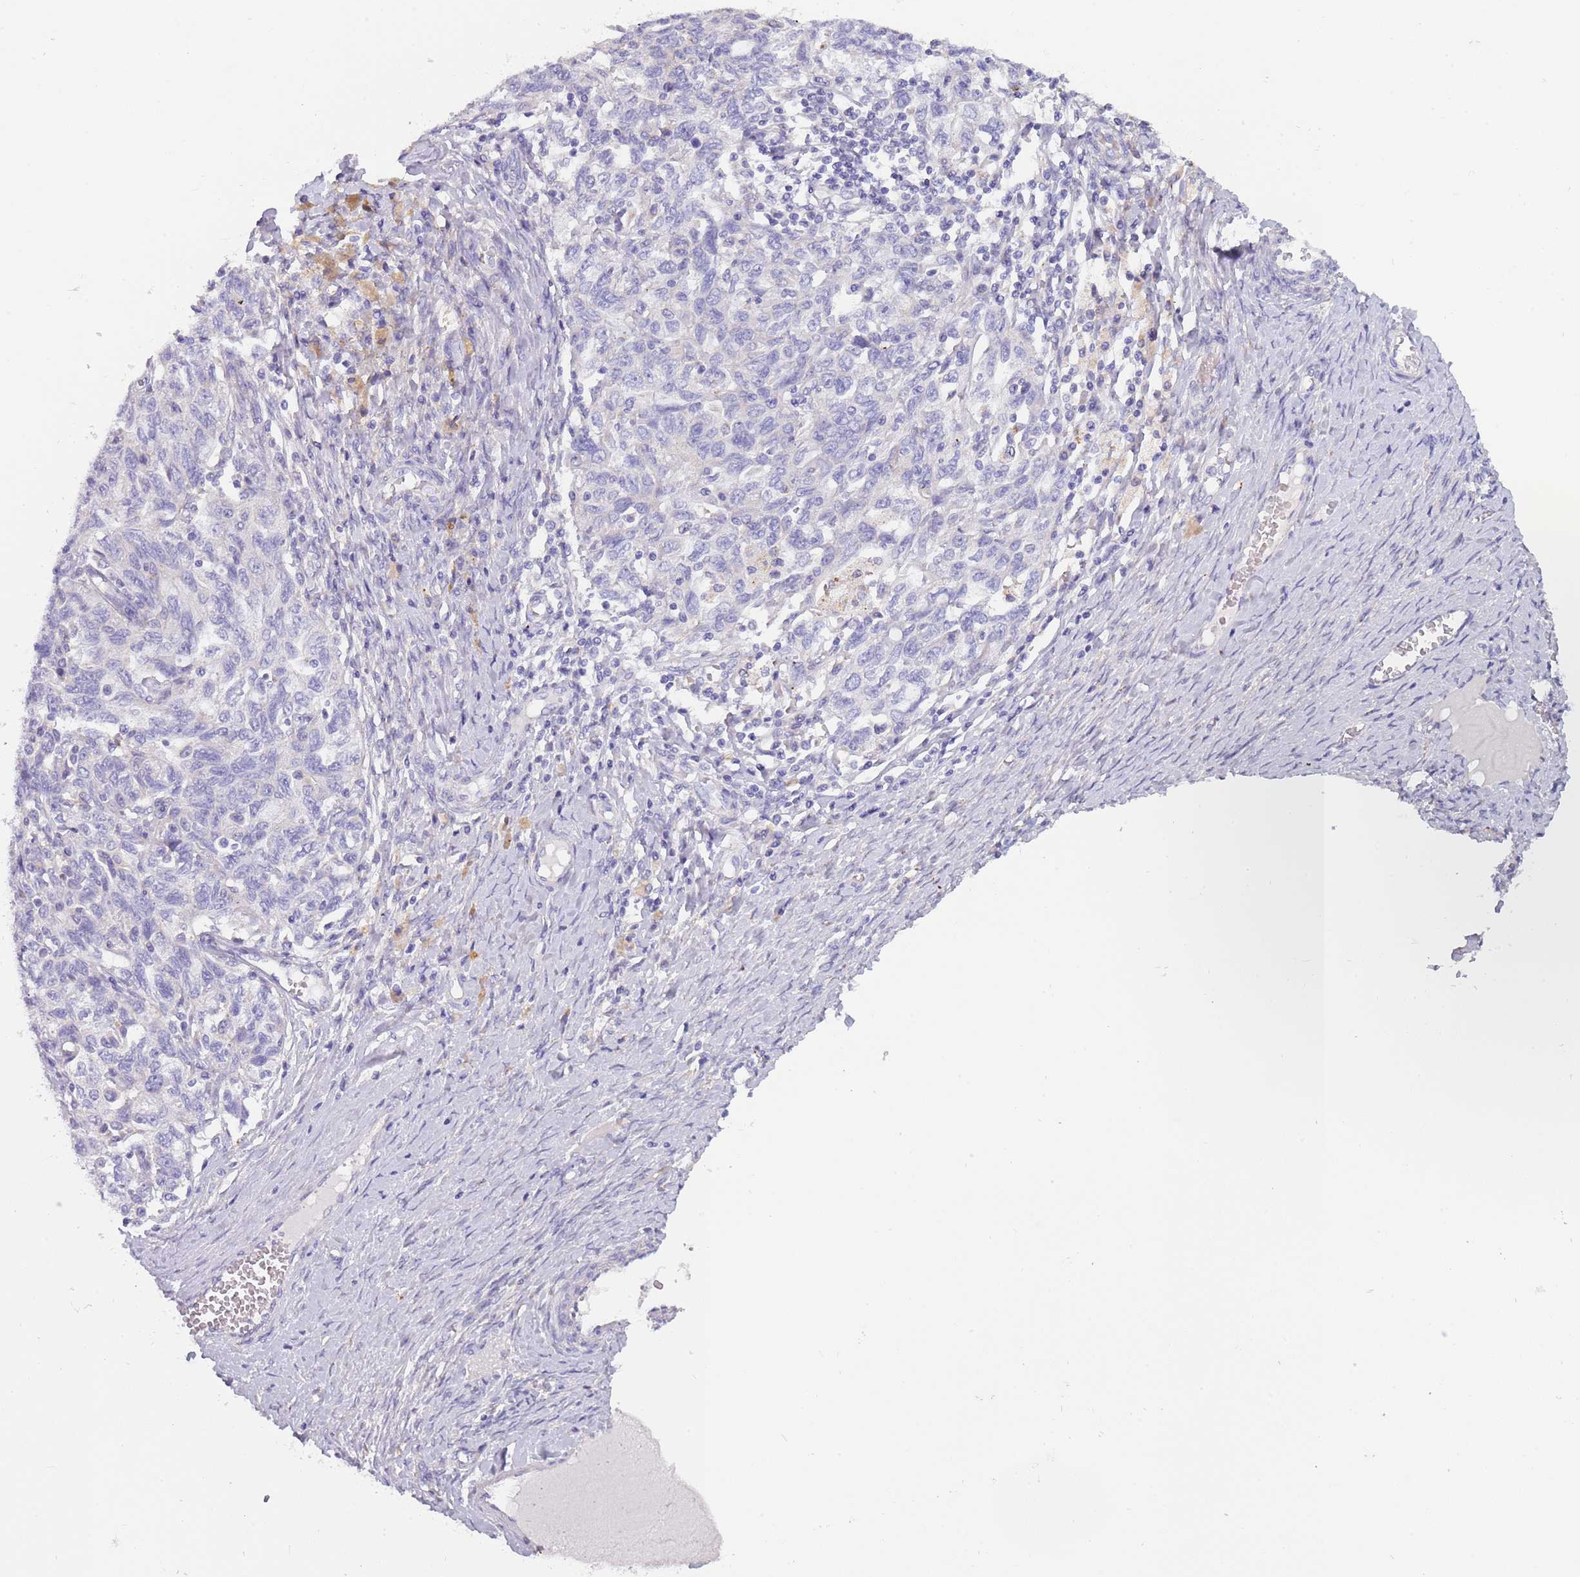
{"staining": {"intensity": "negative", "quantity": "none", "location": "none"}, "tissue": "ovarian cancer", "cell_type": "Tumor cells", "image_type": "cancer", "snomed": [{"axis": "morphology", "description": "Carcinoma, NOS"}, {"axis": "morphology", "description": "Cystadenocarcinoma, serous, NOS"}, {"axis": "topography", "description": "Ovary"}], "caption": "Protein analysis of ovarian cancer (serous cystadenocarcinoma) displays no significant positivity in tumor cells.", "gene": "MAN1C1", "patient": {"sex": "female", "age": 69}}